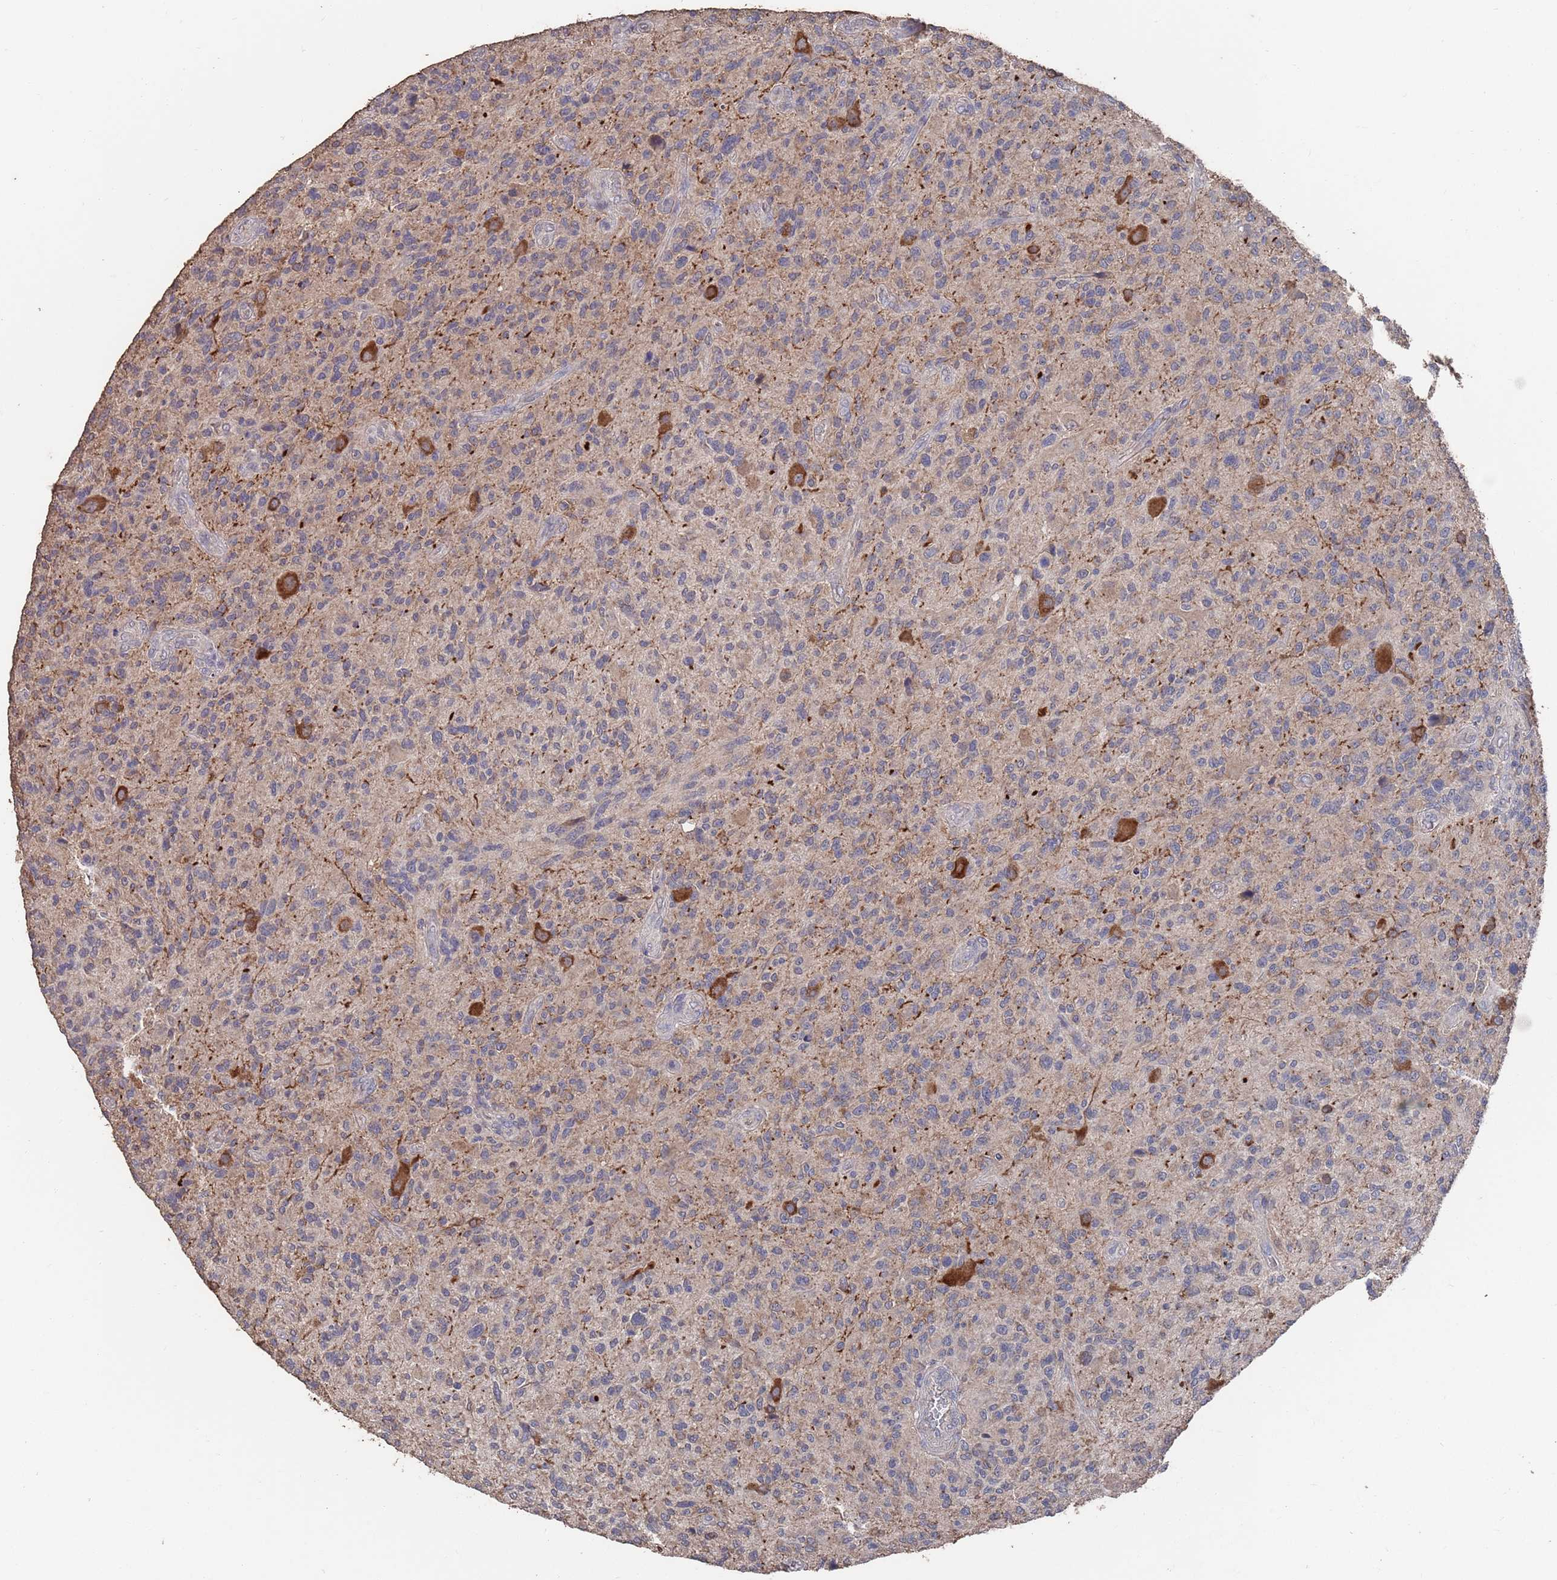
{"staining": {"intensity": "strong", "quantity": "<25%", "location": "cytoplasmic/membranous"}, "tissue": "glioma", "cell_type": "Tumor cells", "image_type": "cancer", "snomed": [{"axis": "morphology", "description": "Glioma, malignant, High grade"}, {"axis": "topography", "description": "Brain"}], "caption": "A medium amount of strong cytoplasmic/membranous positivity is identified in approximately <25% of tumor cells in malignant glioma (high-grade) tissue.", "gene": "BTBD18", "patient": {"sex": "male", "age": 47}}